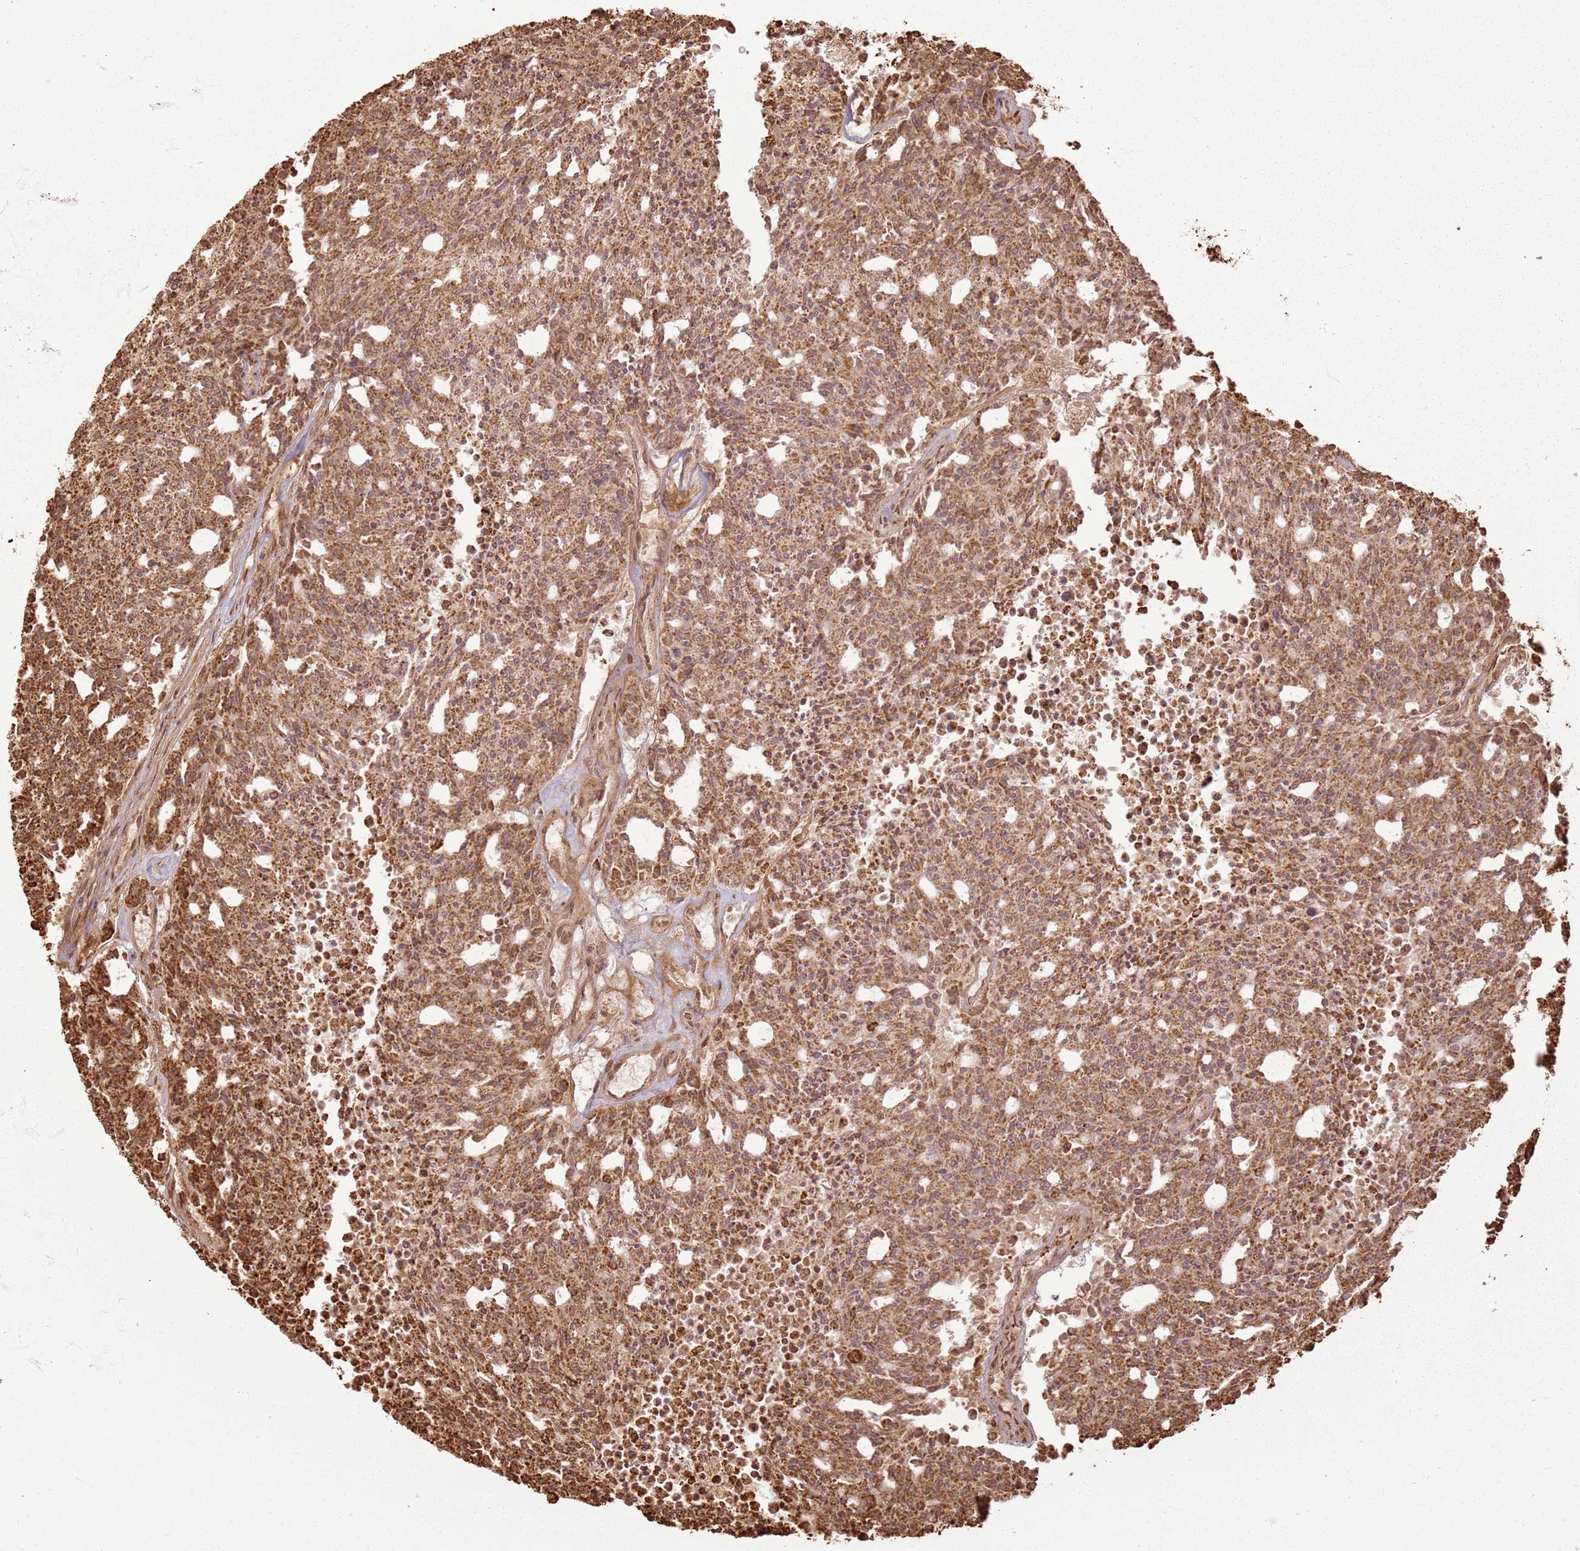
{"staining": {"intensity": "moderate", "quantity": ">75%", "location": "cytoplasmic/membranous"}, "tissue": "carcinoid", "cell_type": "Tumor cells", "image_type": "cancer", "snomed": [{"axis": "morphology", "description": "Carcinoid, malignant, NOS"}, {"axis": "topography", "description": "Pancreas"}], "caption": "DAB (3,3'-diaminobenzidine) immunohistochemical staining of human carcinoid exhibits moderate cytoplasmic/membranous protein expression in approximately >75% of tumor cells.", "gene": "DDX59", "patient": {"sex": "female", "age": 54}}